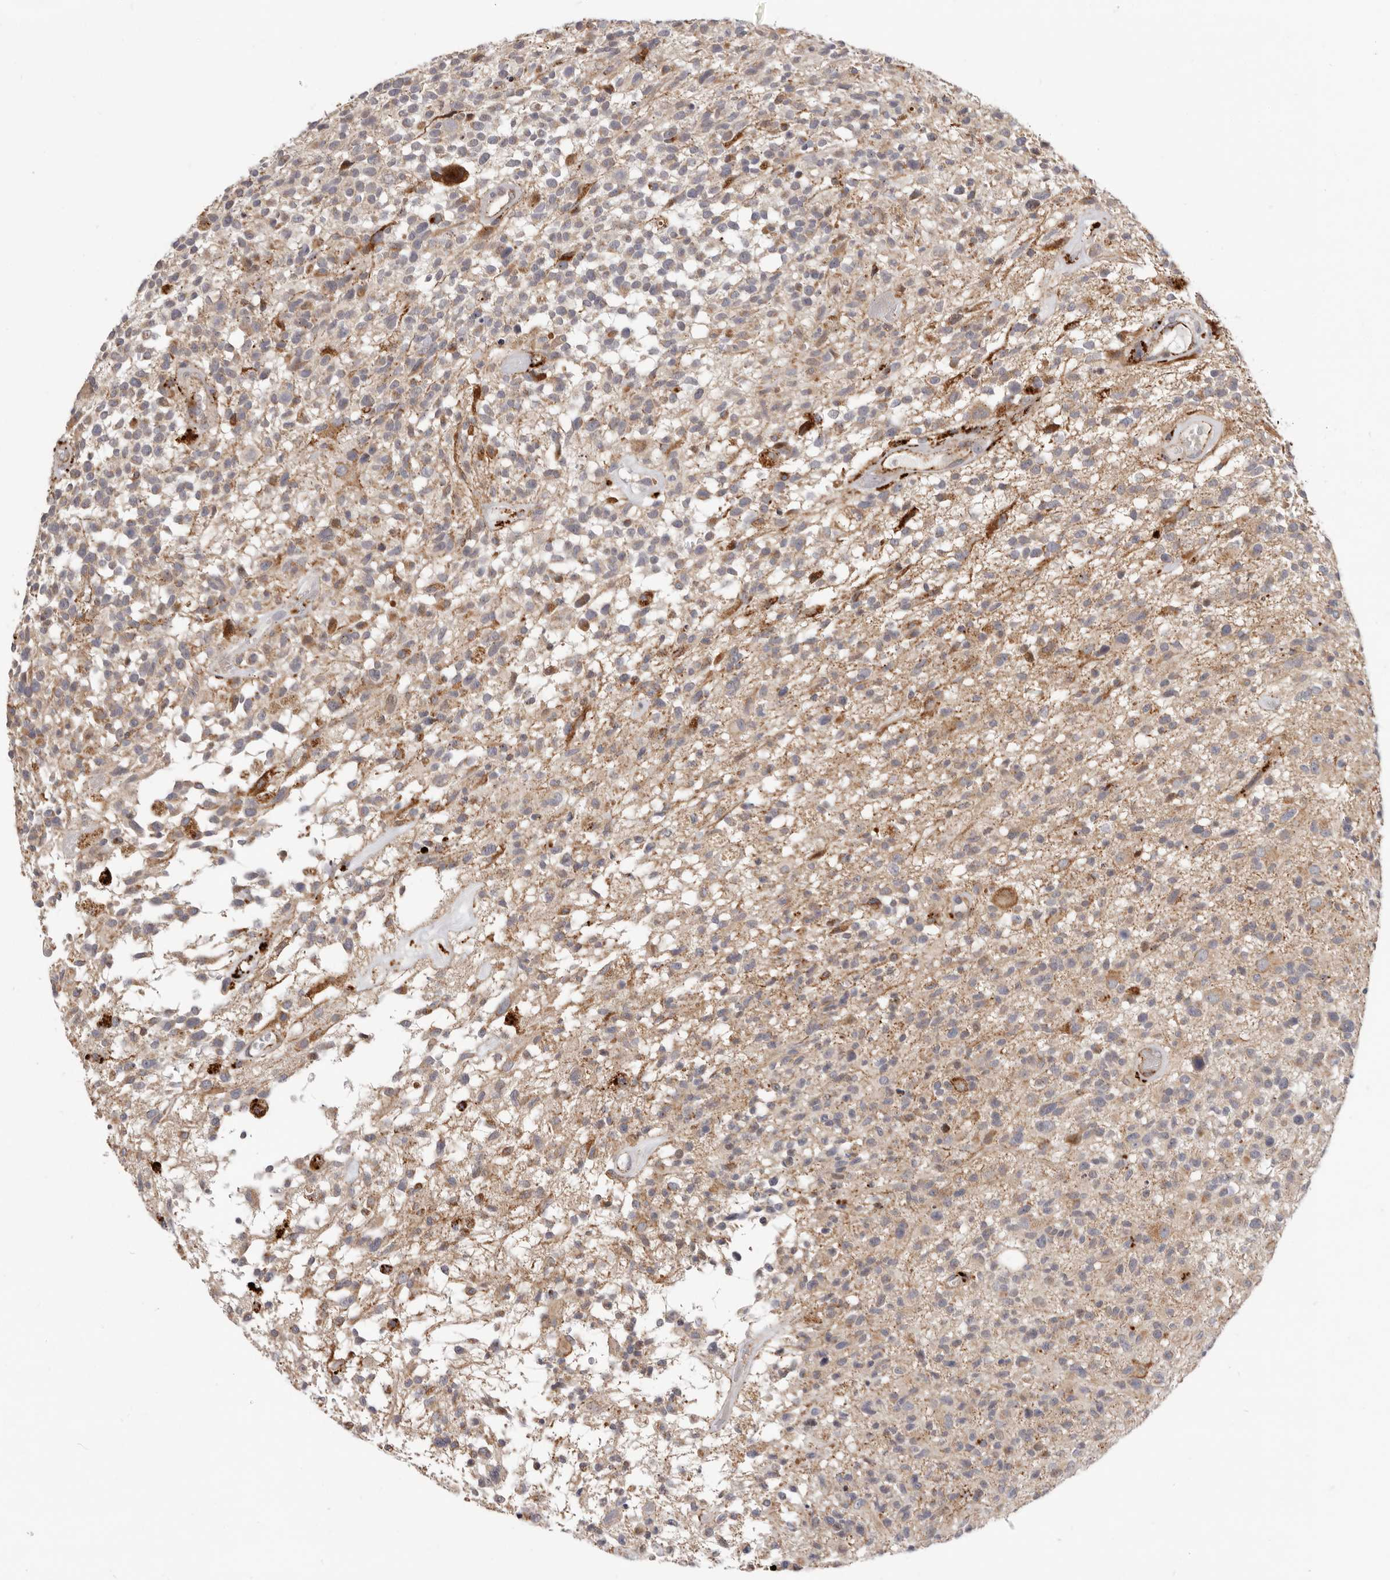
{"staining": {"intensity": "weak", "quantity": "25%-75%", "location": "cytoplasmic/membranous"}, "tissue": "glioma", "cell_type": "Tumor cells", "image_type": "cancer", "snomed": [{"axis": "morphology", "description": "Glioma, malignant, High grade"}, {"axis": "morphology", "description": "Glioblastoma, NOS"}, {"axis": "topography", "description": "Brain"}], "caption": "Immunohistochemistry of human glioma reveals low levels of weak cytoplasmic/membranous positivity in about 25%-75% of tumor cells. Nuclei are stained in blue.", "gene": "TOR3A", "patient": {"sex": "male", "age": 60}}